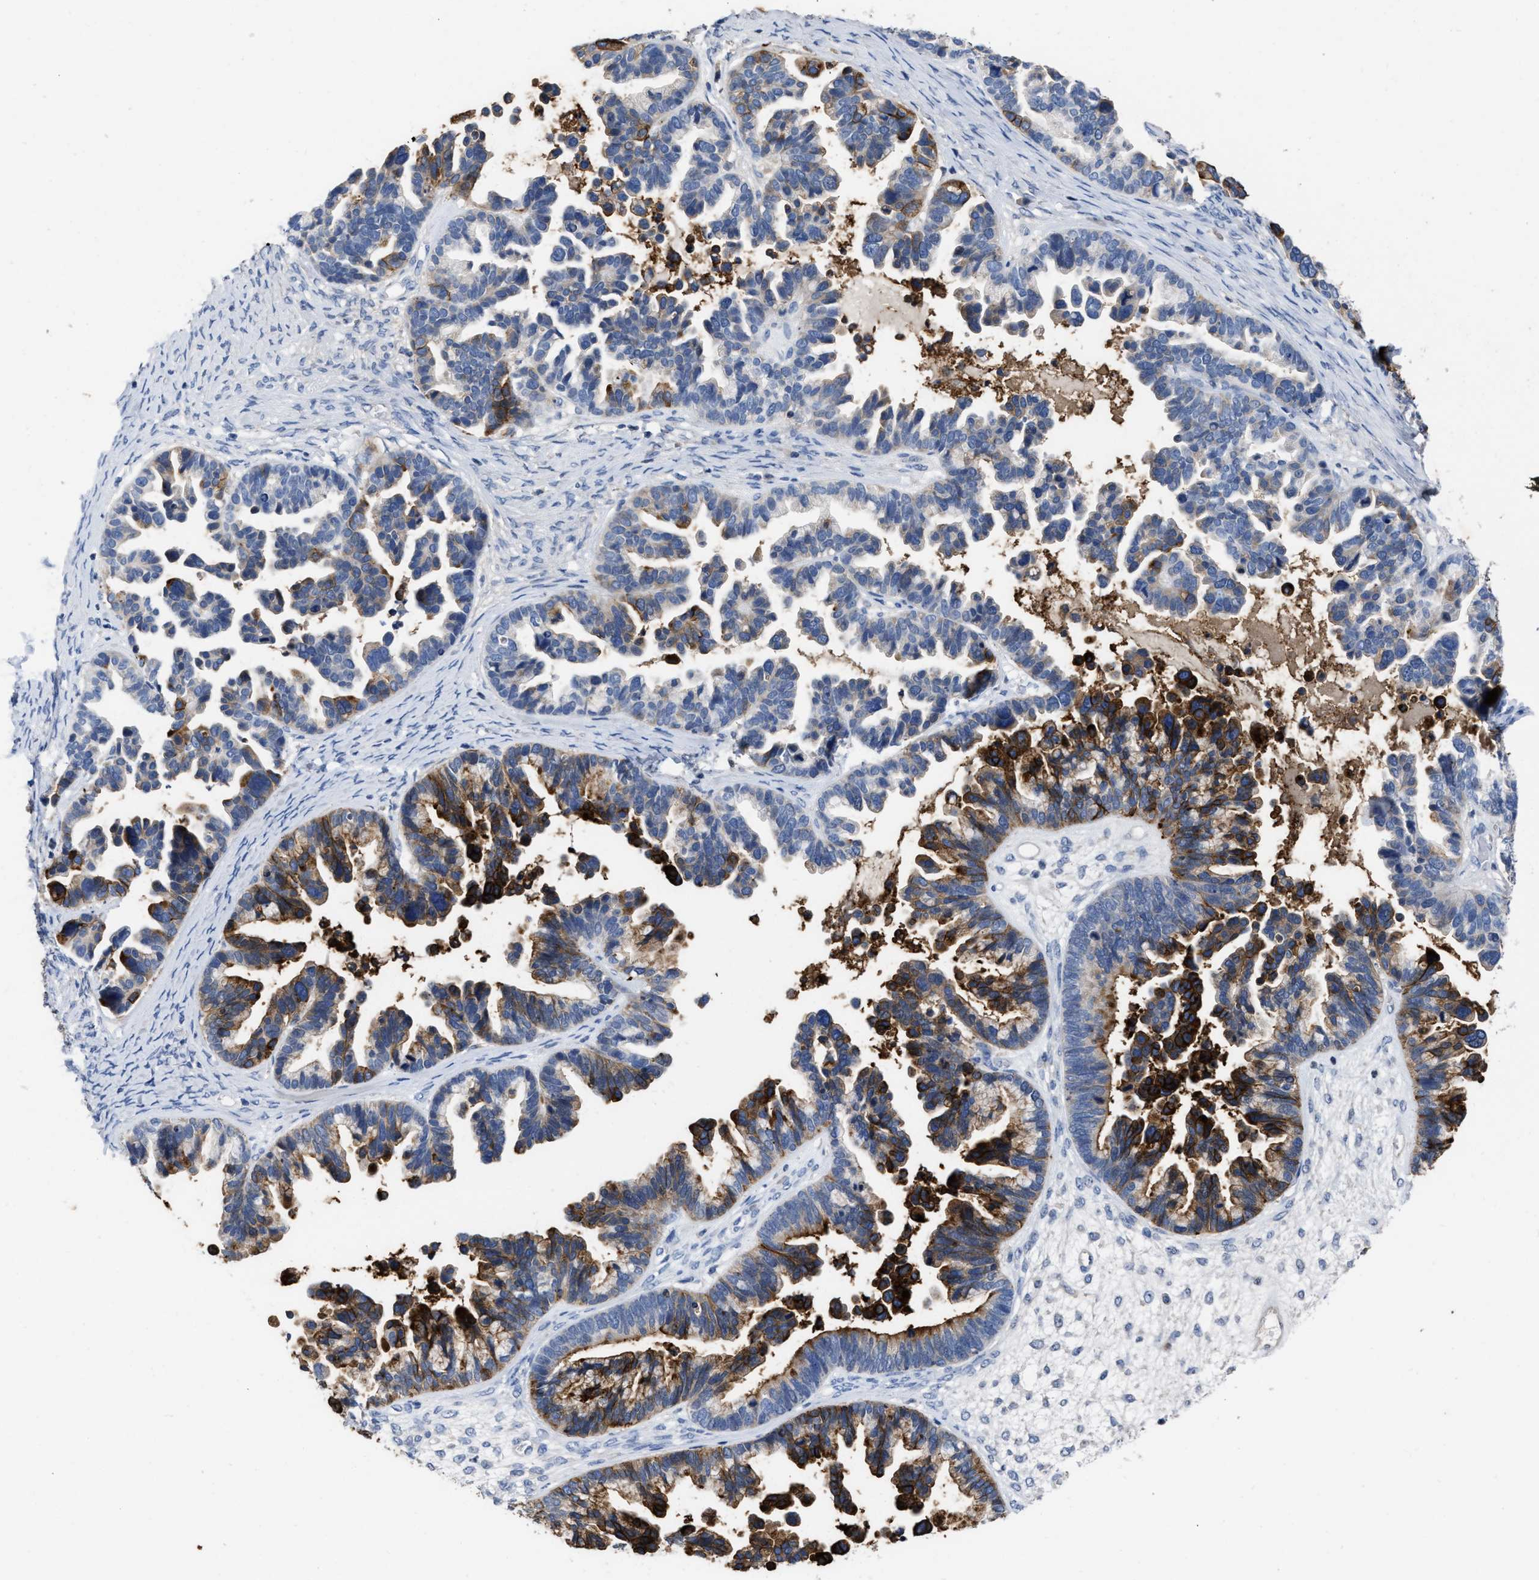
{"staining": {"intensity": "strong", "quantity": "25%-75%", "location": "cytoplasmic/membranous"}, "tissue": "ovarian cancer", "cell_type": "Tumor cells", "image_type": "cancer", "snomed": [{"axis": "morphology", "description": "Cystadenocarcinoma, serous, NOS"}, {"axis": "topography", "description": "Ovary"}], "caption": "A brown stain labels strong cytoplasmic/membranous positivity of a protein in human ovarian cancer (serous cystadenocarcinoma) tumor cells.", "gene": "CEACAM5", "patient": {"sex": "female", "age": 56}}